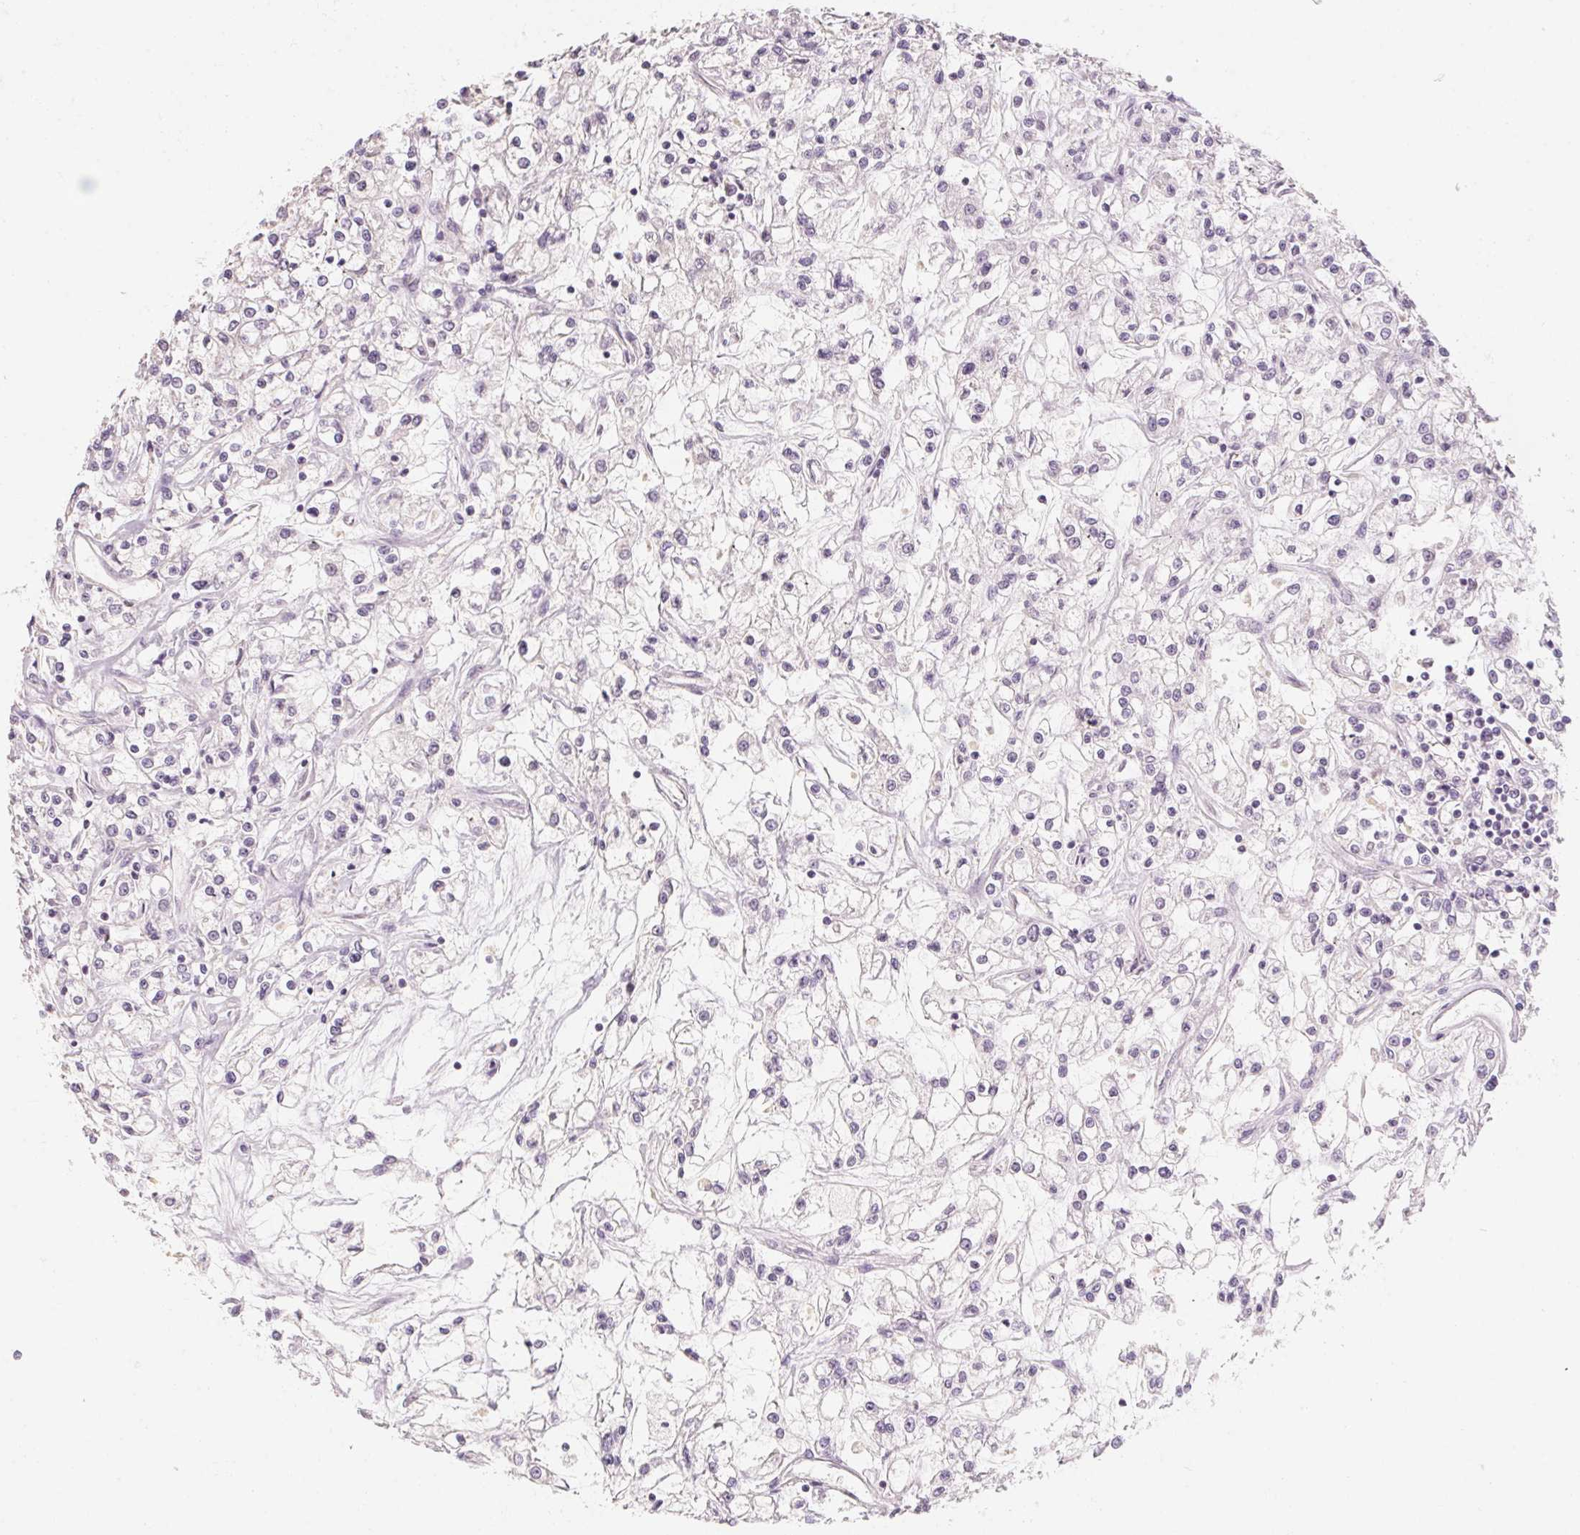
{"staining": {"intensity": "negative", "quantity": "none", "location": "none"}, "tissue": "renal cancer", "cell_type": "Tumor cells", "image_type": "cancer", "snomed": [{"axis": "morphology", "description": "Adenocarcinoma, NOS"}, {"axis": "topography", "description": "Kidney"}], "caption": "Tumor cells show no significant positivity in renal cancer. (DAB IHC visualized using brightfield microscopy, high magnification).", "gene": "CAPZA3", "patient": {"sex": "female", "age": 59}}